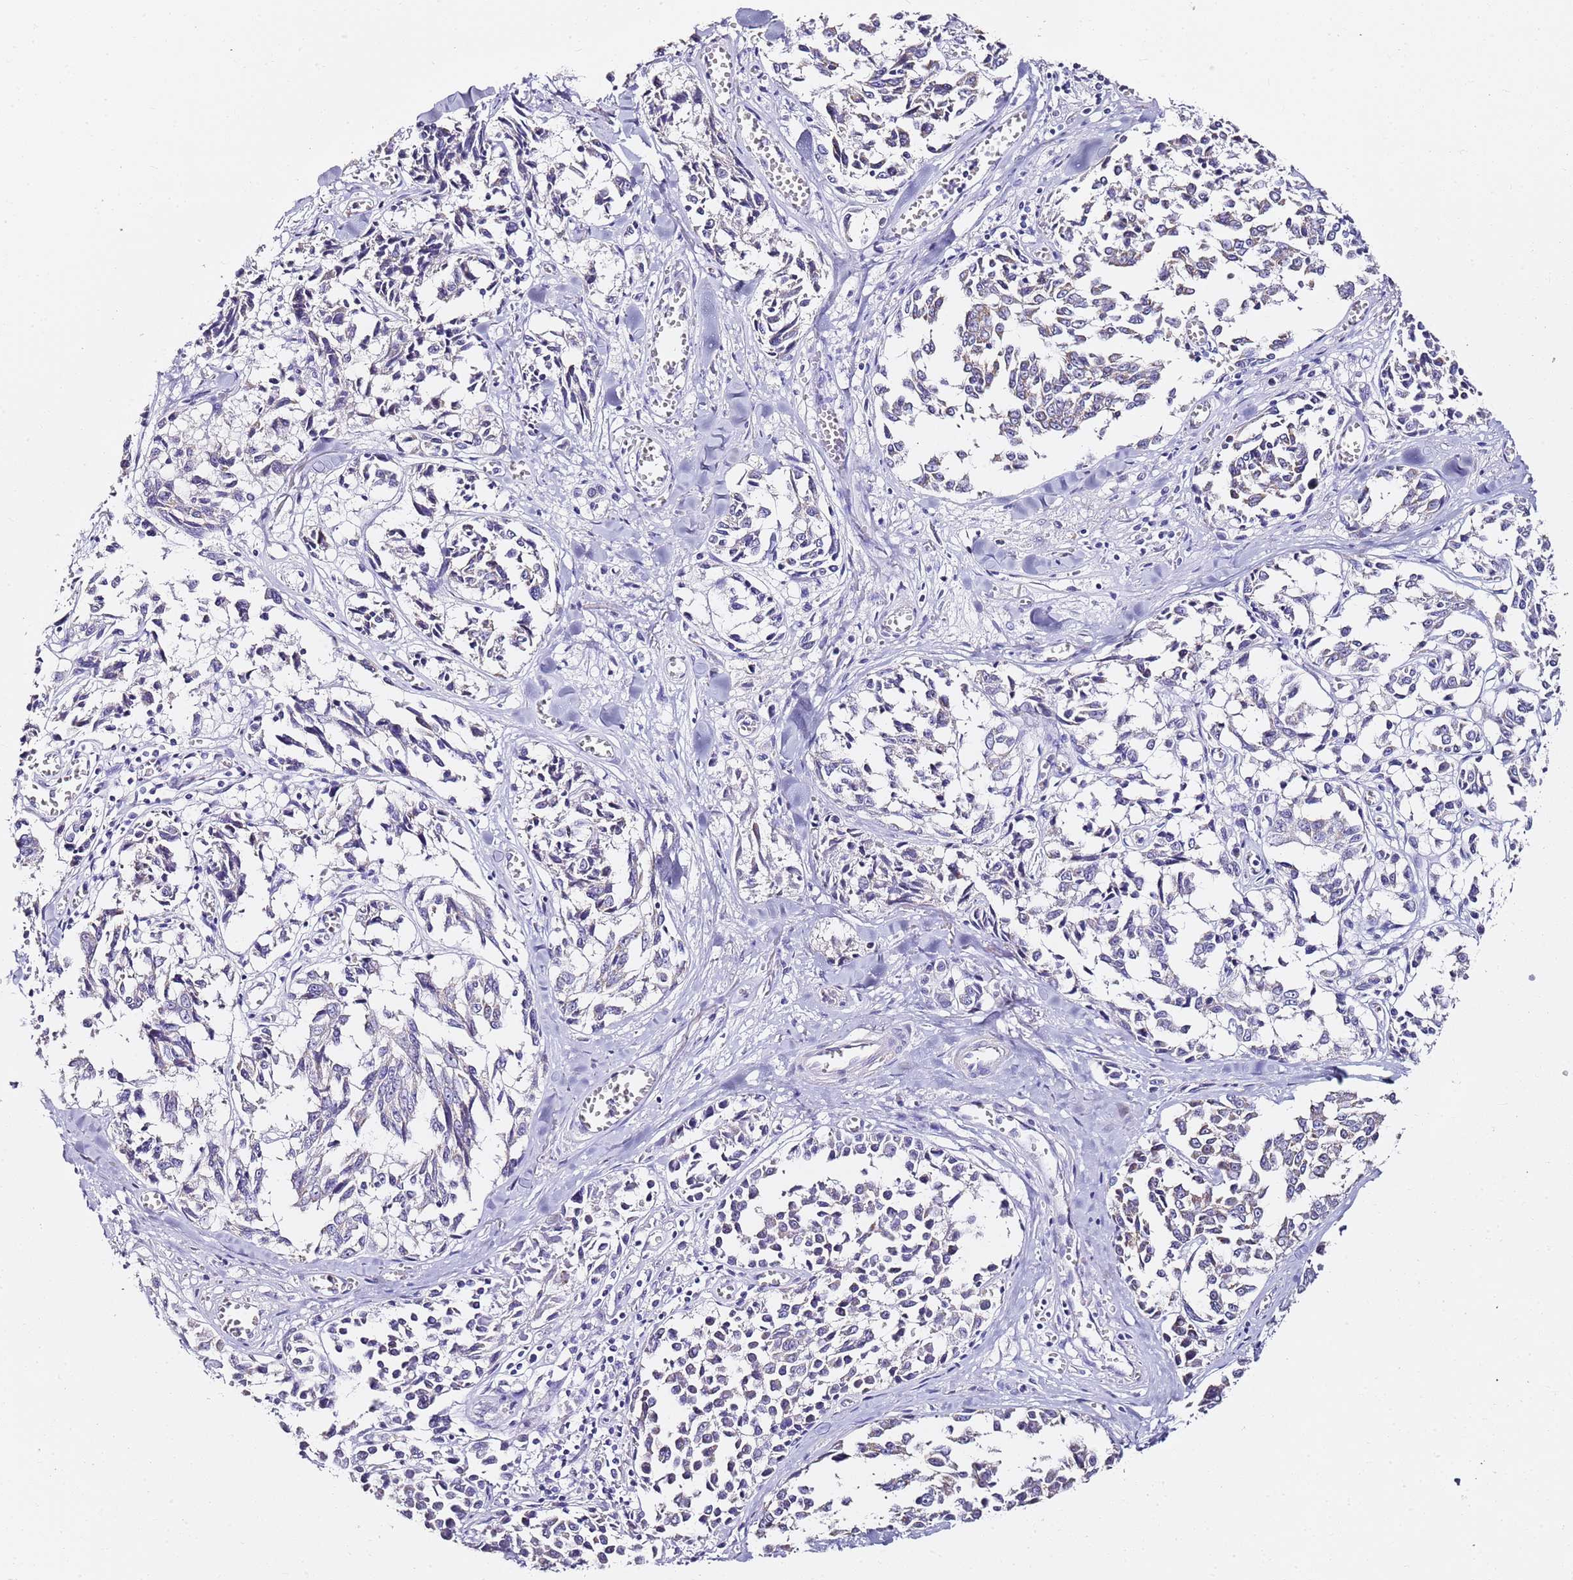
{"staining": {"intensity": "negative", "quantity": "none", "location": "none"}, "tissue": "melanoma", "cell_type": "Tumor cells", "image_type": "cancer", "snomed": [{"axis": "morphology", "description": "Malignant melanoma, NOS"}, {"axis": "topography", "description": "Skin"}], "caption": "This is an immunohistochemistry (IHC) image of malignant melanoma. There is no staining in tumor cells.", "gene": "MYBPC3", "patient": {"sex": "female", "age": 64}}